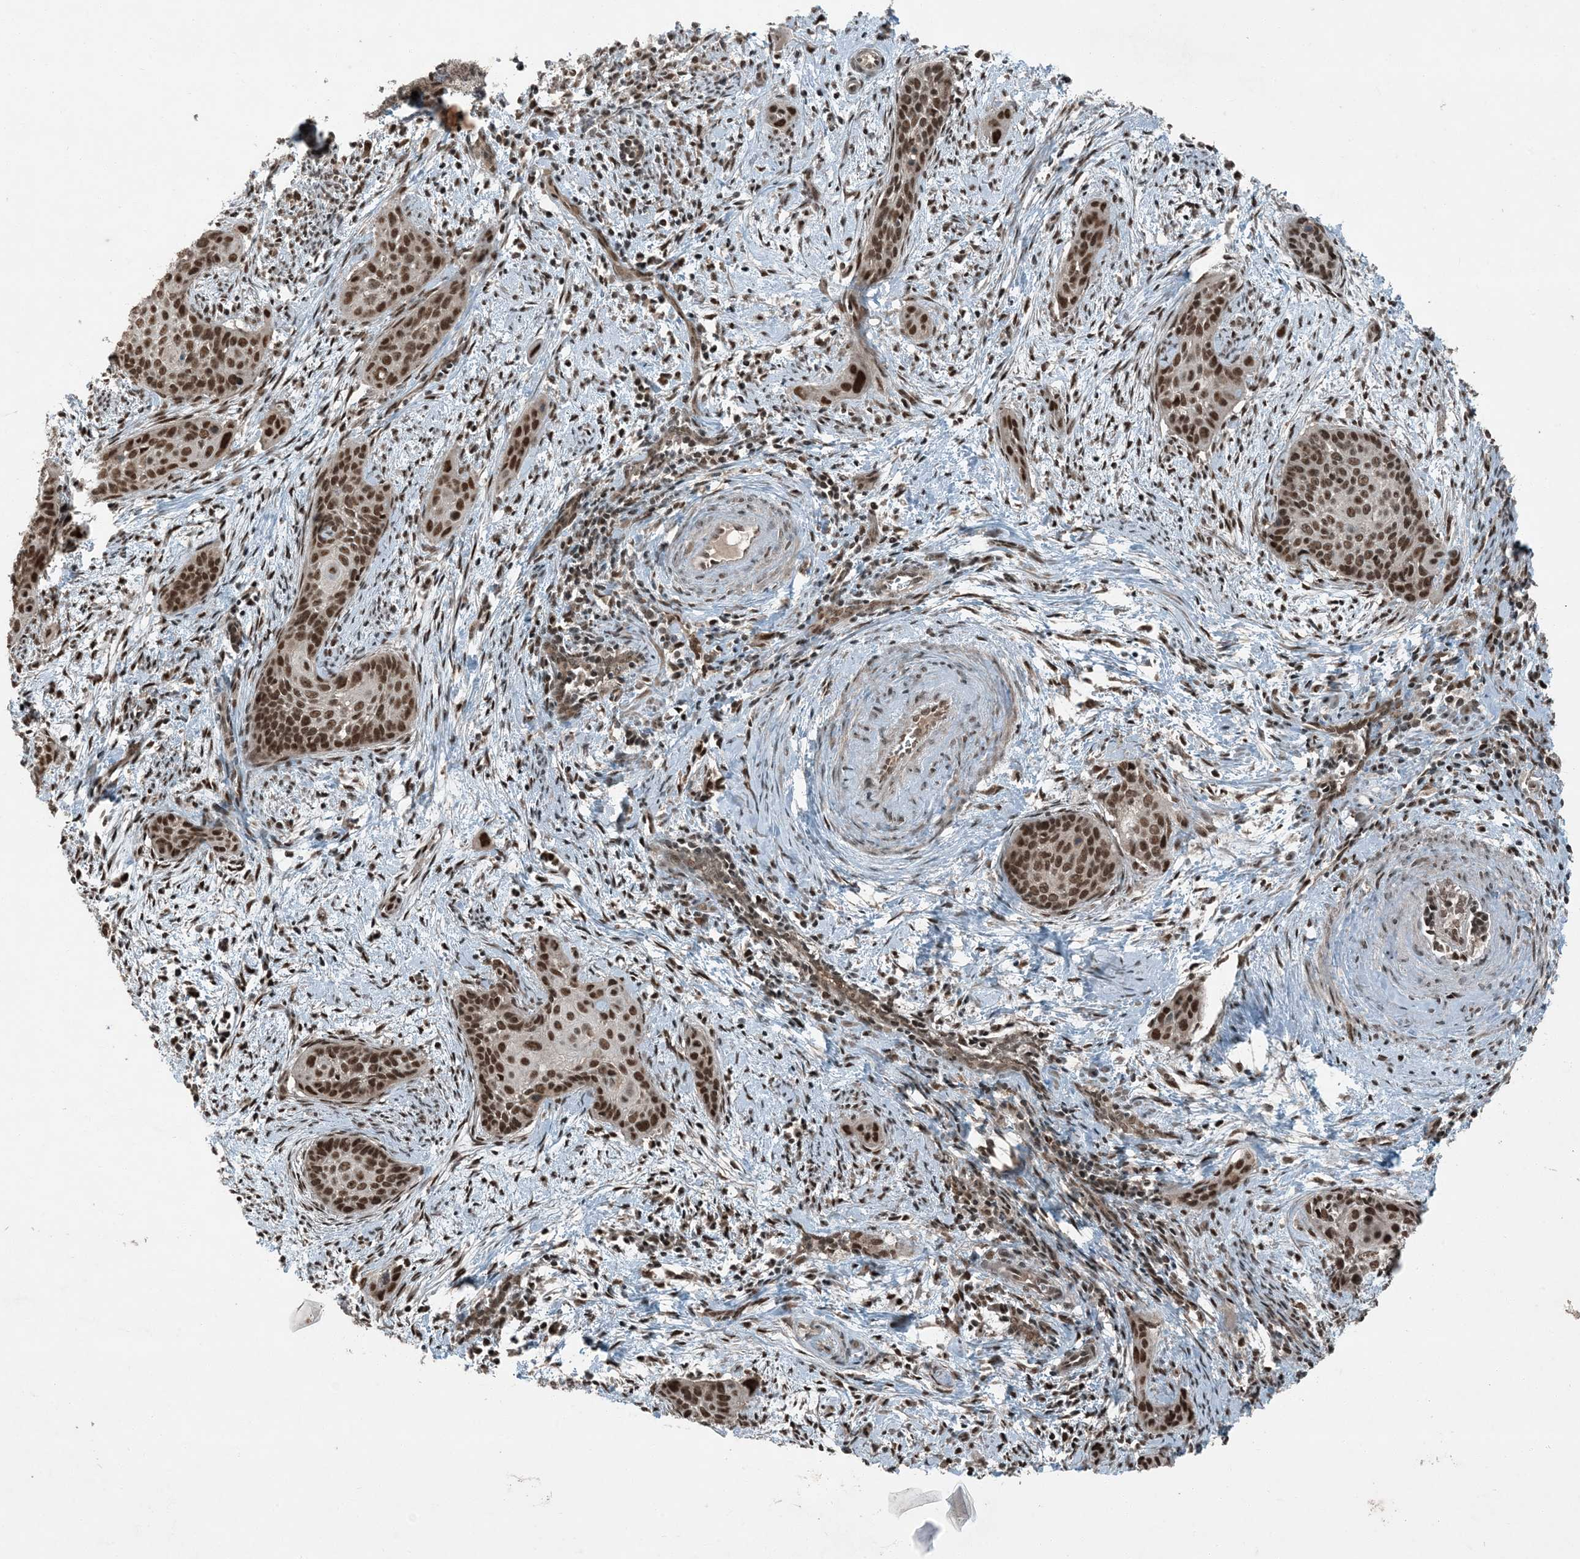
{"staining": {"intensity": "moderate", "quantity": ">75%", "location": "nuclear"}, "tissue": "cervical cancer", "cell_type": "Tumor cells", "image_type": "cancer", "snomed": [{"axis": "morphology", "description": "Squamous cell carcinoma, NOS"}, {"axis": "topography", "description": "Cervix"}], "caption": "Cervical squamous cell carcinoma stained for a protein (brown) reveals moderate nuclear positive staining in approximately >75% of tumor cells.", "gene": "TRAPPC12", "patient": {"sex": "female", "age": 33}}